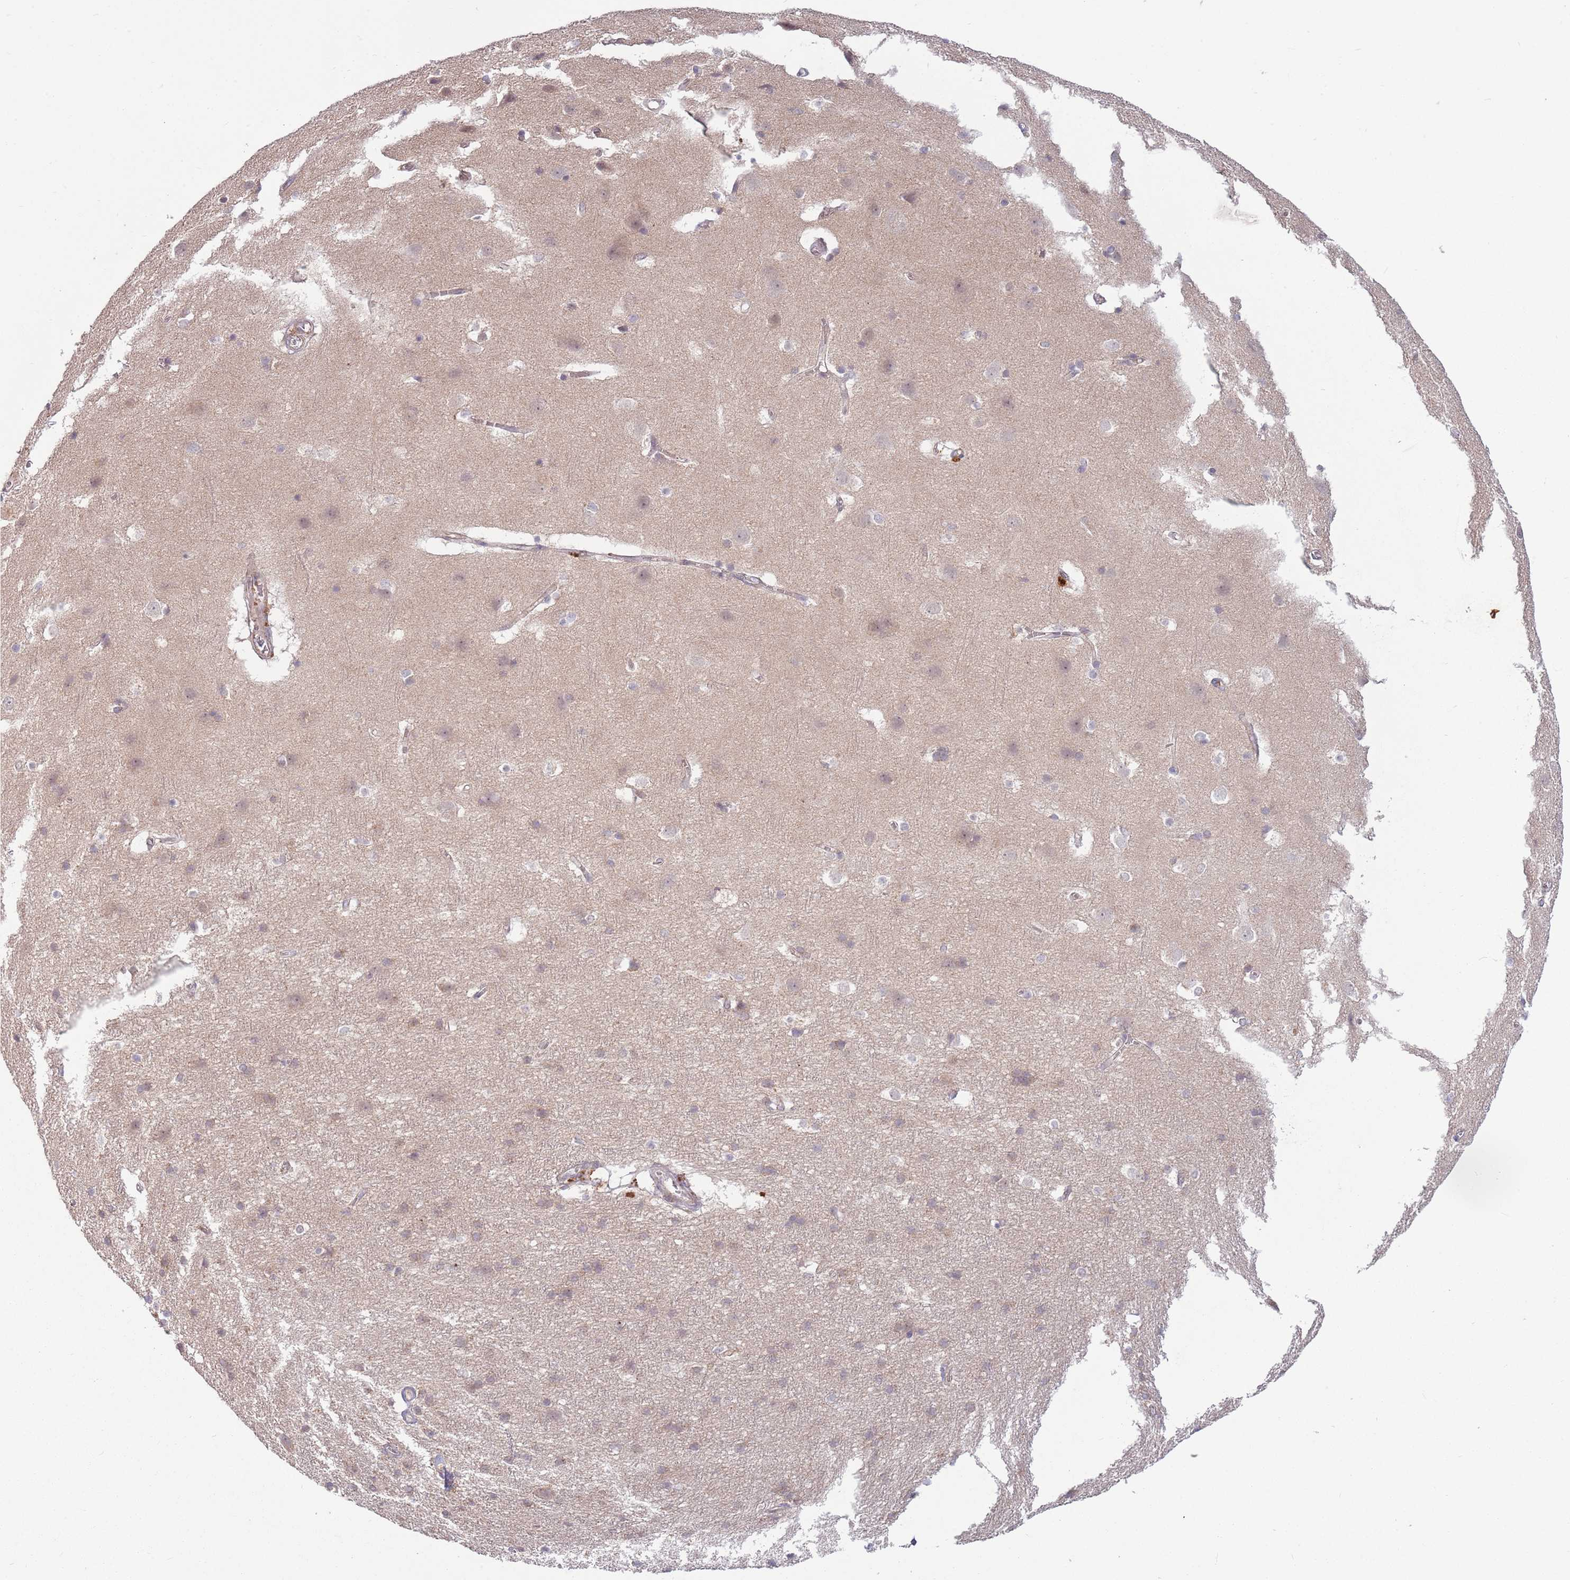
{"staining": {"intensity": "negative", "quantity": "none", "location": "none"}, "tissue": "cerebral cortex", "cell_type": "Endothelial cells", "image_type": "normal", "snomed": [{"axis": "morphology", "description": "Normal tissue, NOS"}, {"axis": "topography", "description": "Cerebral cortex"}], "caption": "Immunohistochemical staining of normal human cerebral cortex demonstrates no significant positivity in endothelial cells.", "gene": "SAV1", "patient": {"sex": "male", "age": 54}}